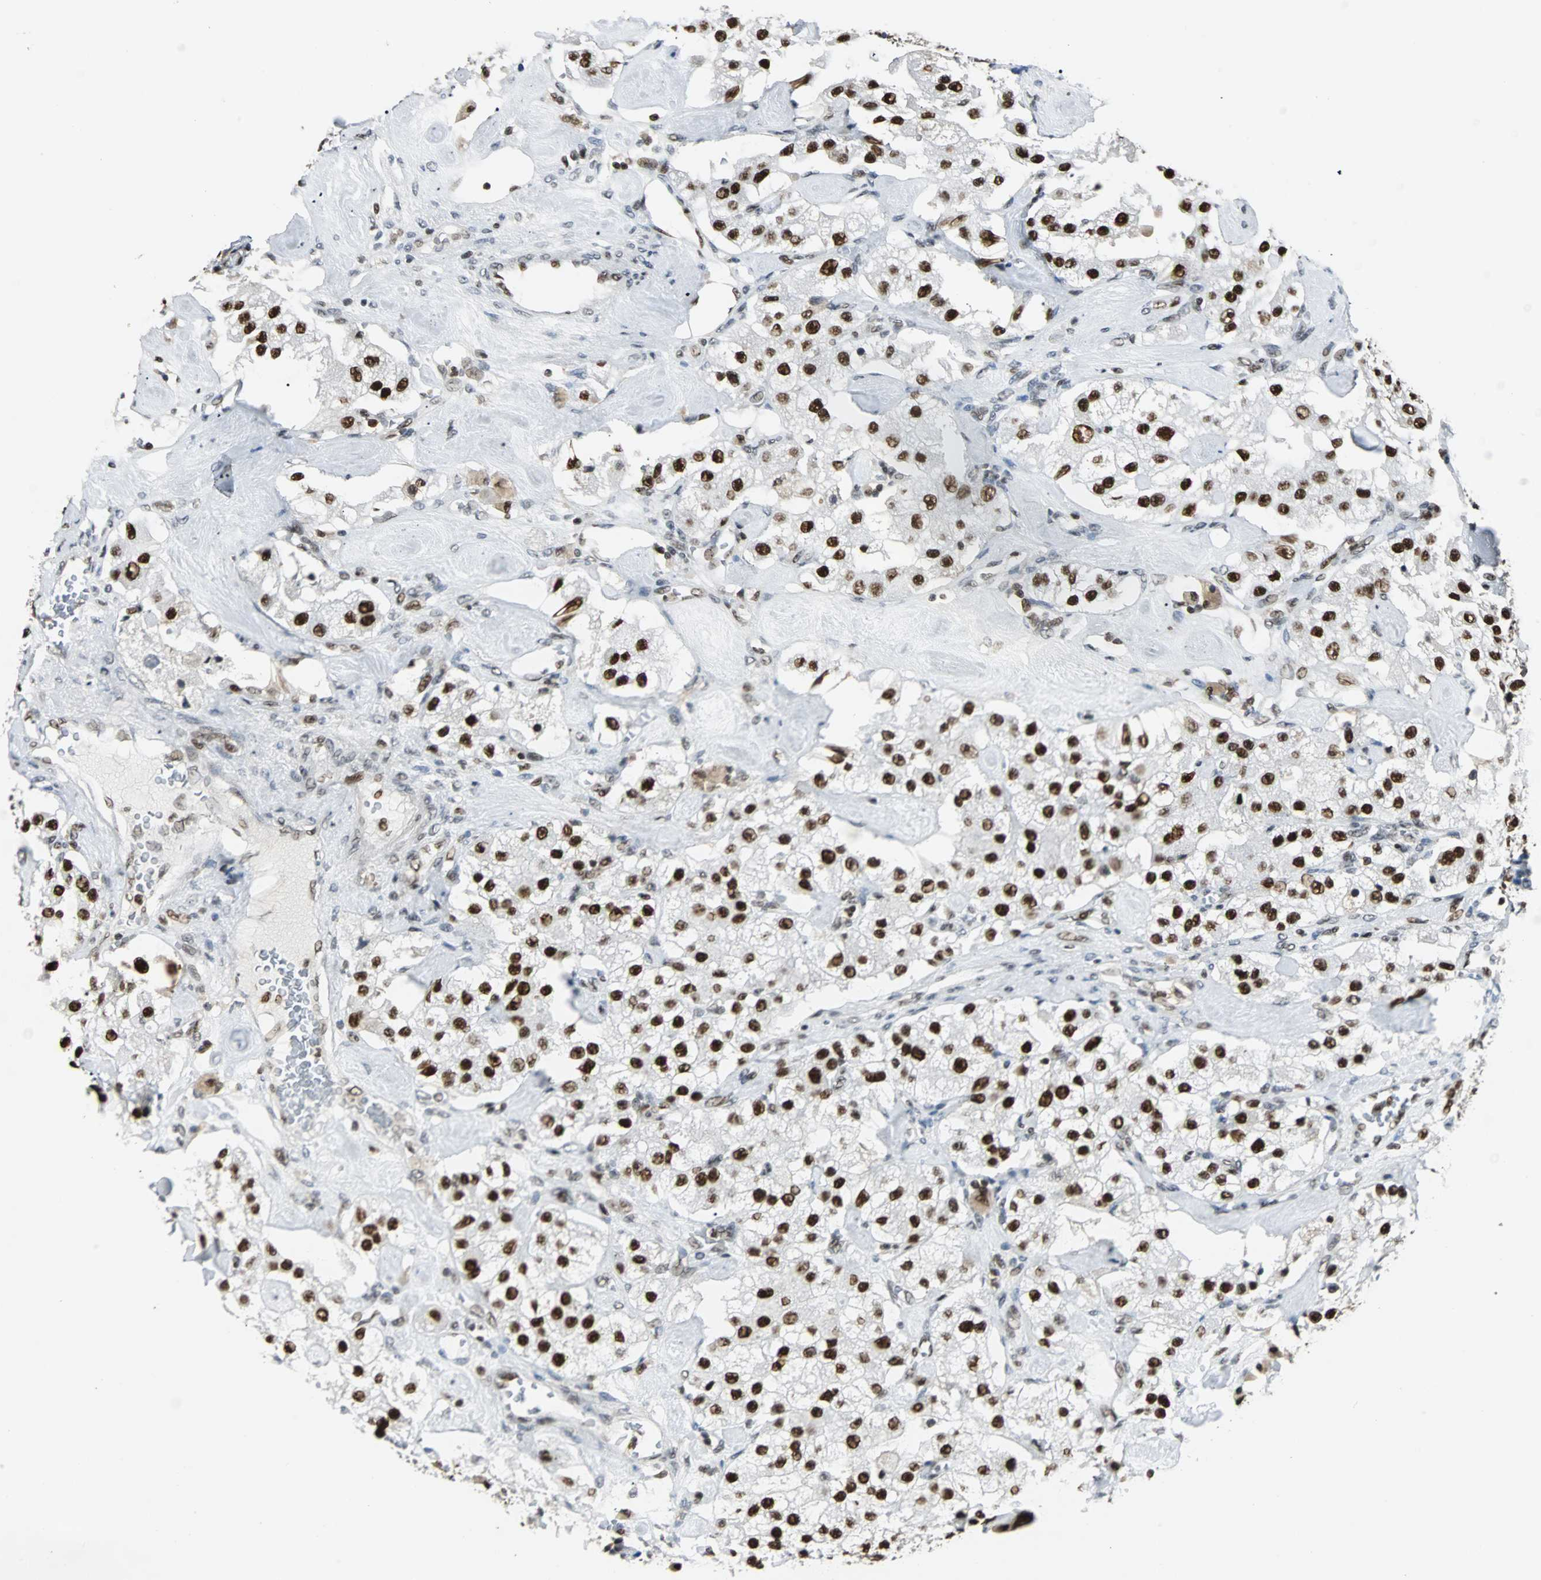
{"staining": {"intensity": "strong", "quantity": ">75%", "location": "nuclear"}, "tissue": "carcinoid", "cell_type": "Tumor cells", "image_type": "cancer", "snomed": [{"axis": "morphology", "description": "Carcinoid, malignant, NOS"}, {"axis": "topography", "description": "Pancreas"}], "caption": "An image of human malignant carcinoid stained for a protein exhibits strong nuclear brown staining in tumor cells.", "gene": "XRCC4", "patient": {"sex": "male", "age": 41}}